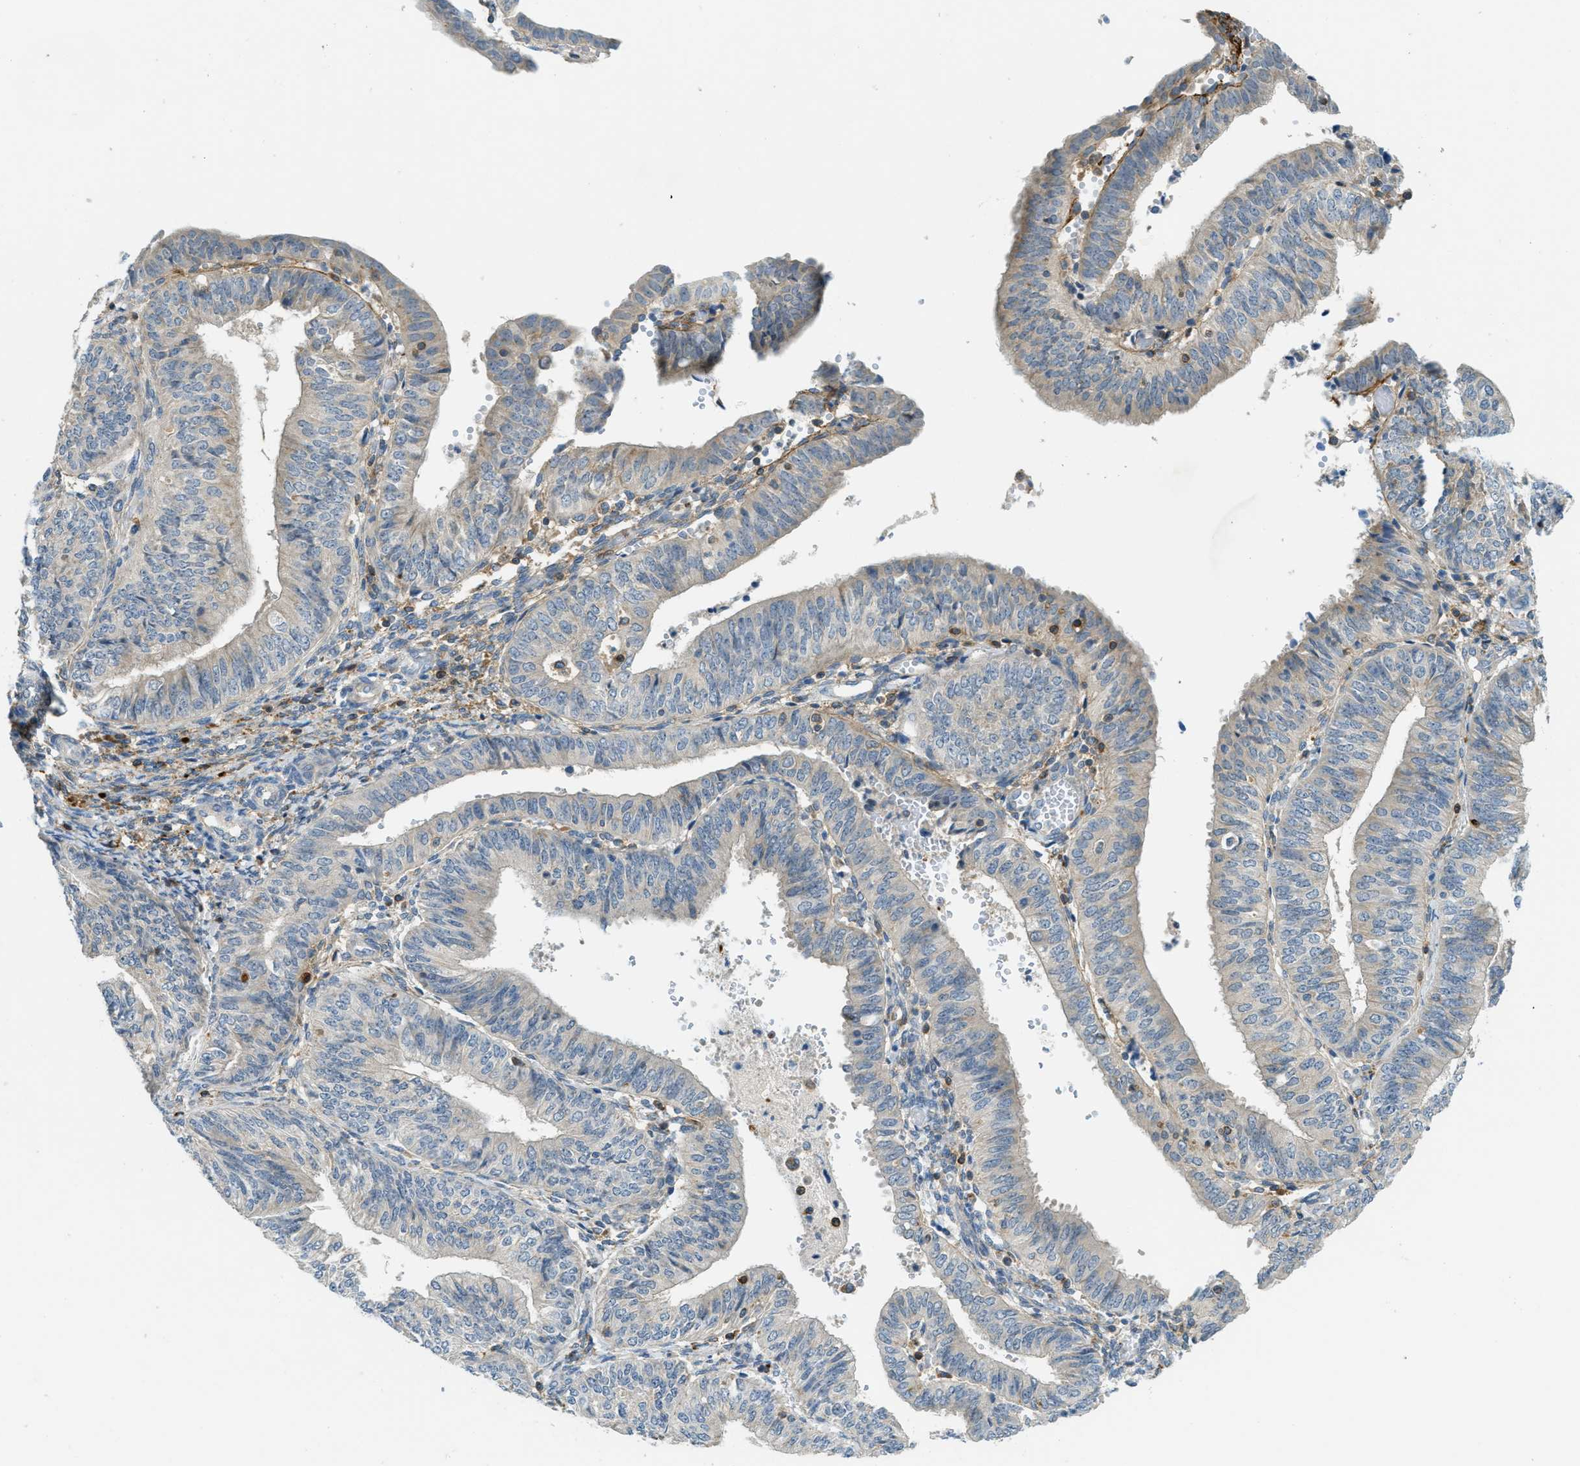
{"staining": {"intensity": "moderate", "quantity": "<25%", "location": "cytoplasmic/membranous"}, "tissue": "endometrial cancer", "cell_type": "Tumor cells", "image_type": "cancer", "snomed": [{"axis": "morphology", "description": "Adenocarcinoma, NOS"}, {"axis": "topography", "description": "Endometrium"}], "caption": "Human adenocarcinoma (endometrial) stained with a protein marker reveals moderate staining in tumor cells.", "gene": "PLBD2", "patient": {"sex": "female", "age": 58}}